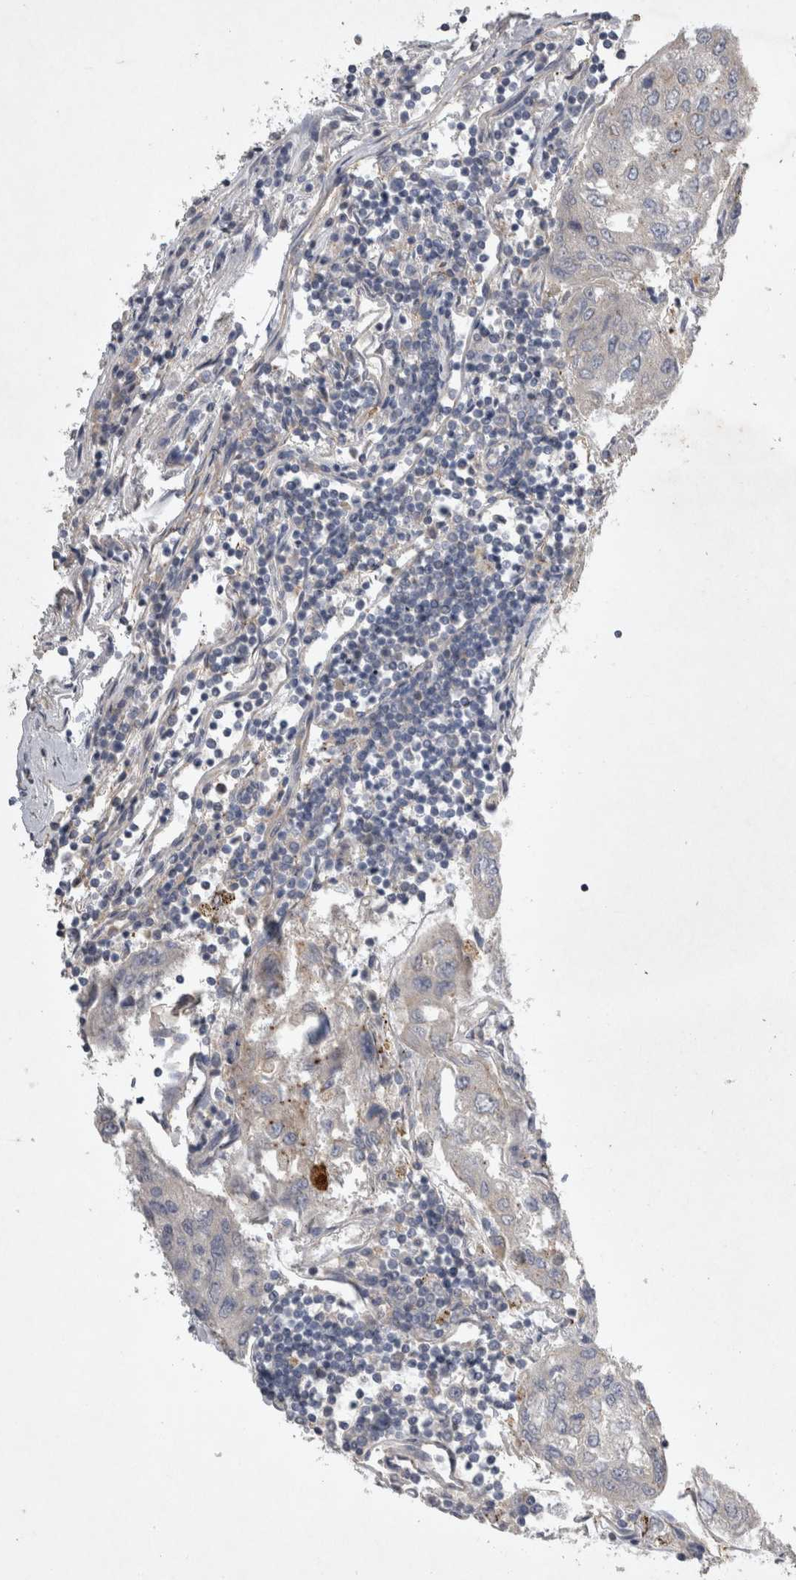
{"staining": {"intensity": "negative", "quantity": "none", "location": "none"}, "tissue": "urothelial cancer", "cell_type": "Tumor cells", "image_type": "cancer", "snomed": [{"axis": "morphology", "description": "Urothelial carcinoma, High grade"}, {"axis": "topography", "description": "Lymph node"}, {"axis": "topography", "description": "Urinary bladder"}], "caption": "Protein analysis of urothelial cancer exhibits no significant expression in tumor cells.", "gene": "STRADB", "patient": {"sex": "male", "age": 51}}